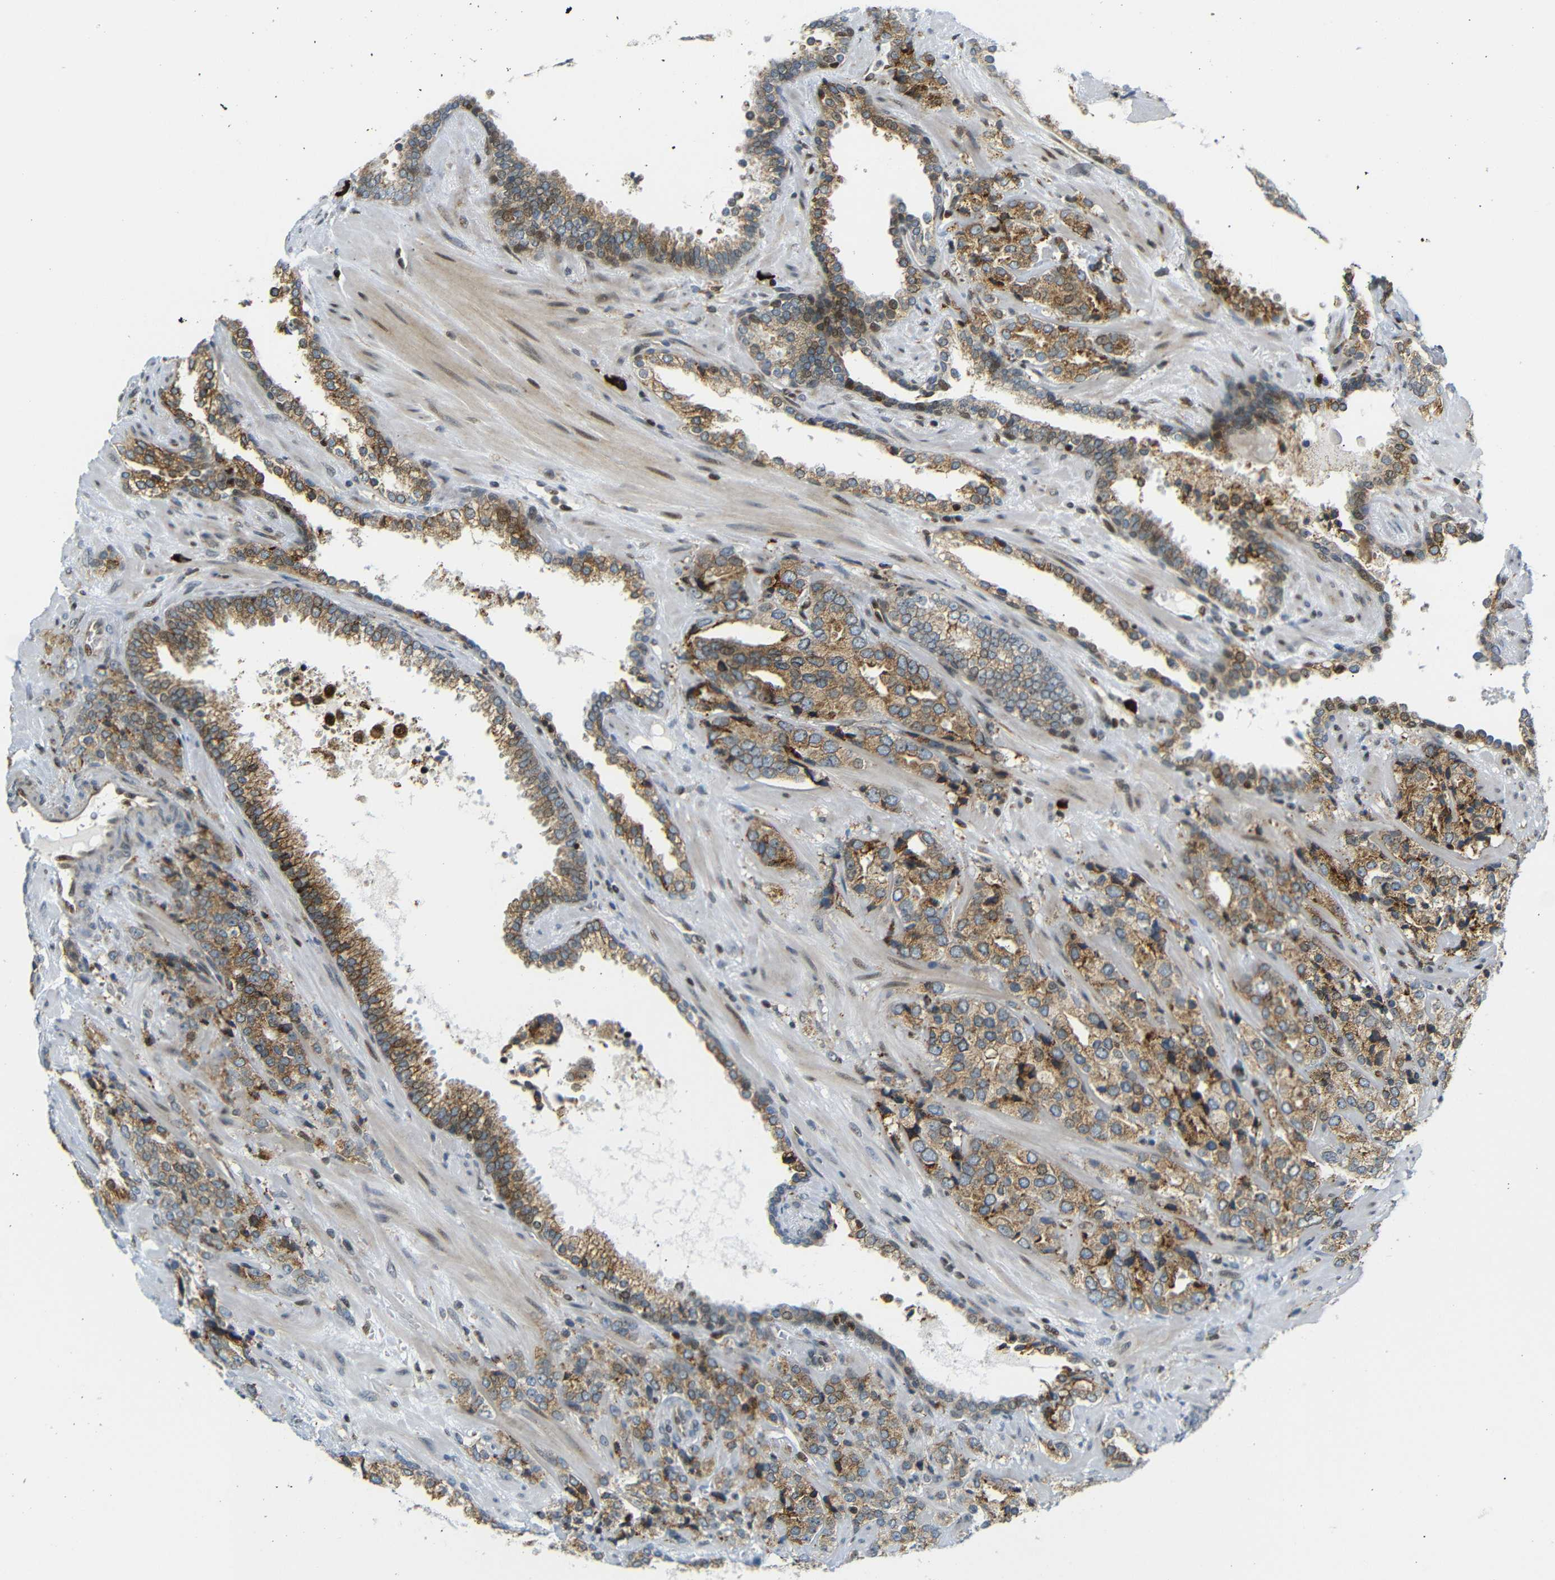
{"staining": {"intensity": "moderate", "quantity": ">75%", "location": "cytoplasmic/membranous"}, "tissue": "prostate cancer", "cell_type": "Tumor cells", "image_type": "cancer", "snomed": [{"axis": "morphology", "description": "Adenocarcinoma, High grade"}, {"axis": "topography", "description": "Prostate"}], "caption": "Immunohistochemical staining of prostate cancer (adenocarcinoma (high-grade)) demonstrates moderate cytoplasmic/membranous protein expression in about >75% of tumor cells. (brown staining indicates protein expression, while blue staining denotes nuclei).", "gene": "SPCS2", "patient": {"sex": "male", "age": 71}}